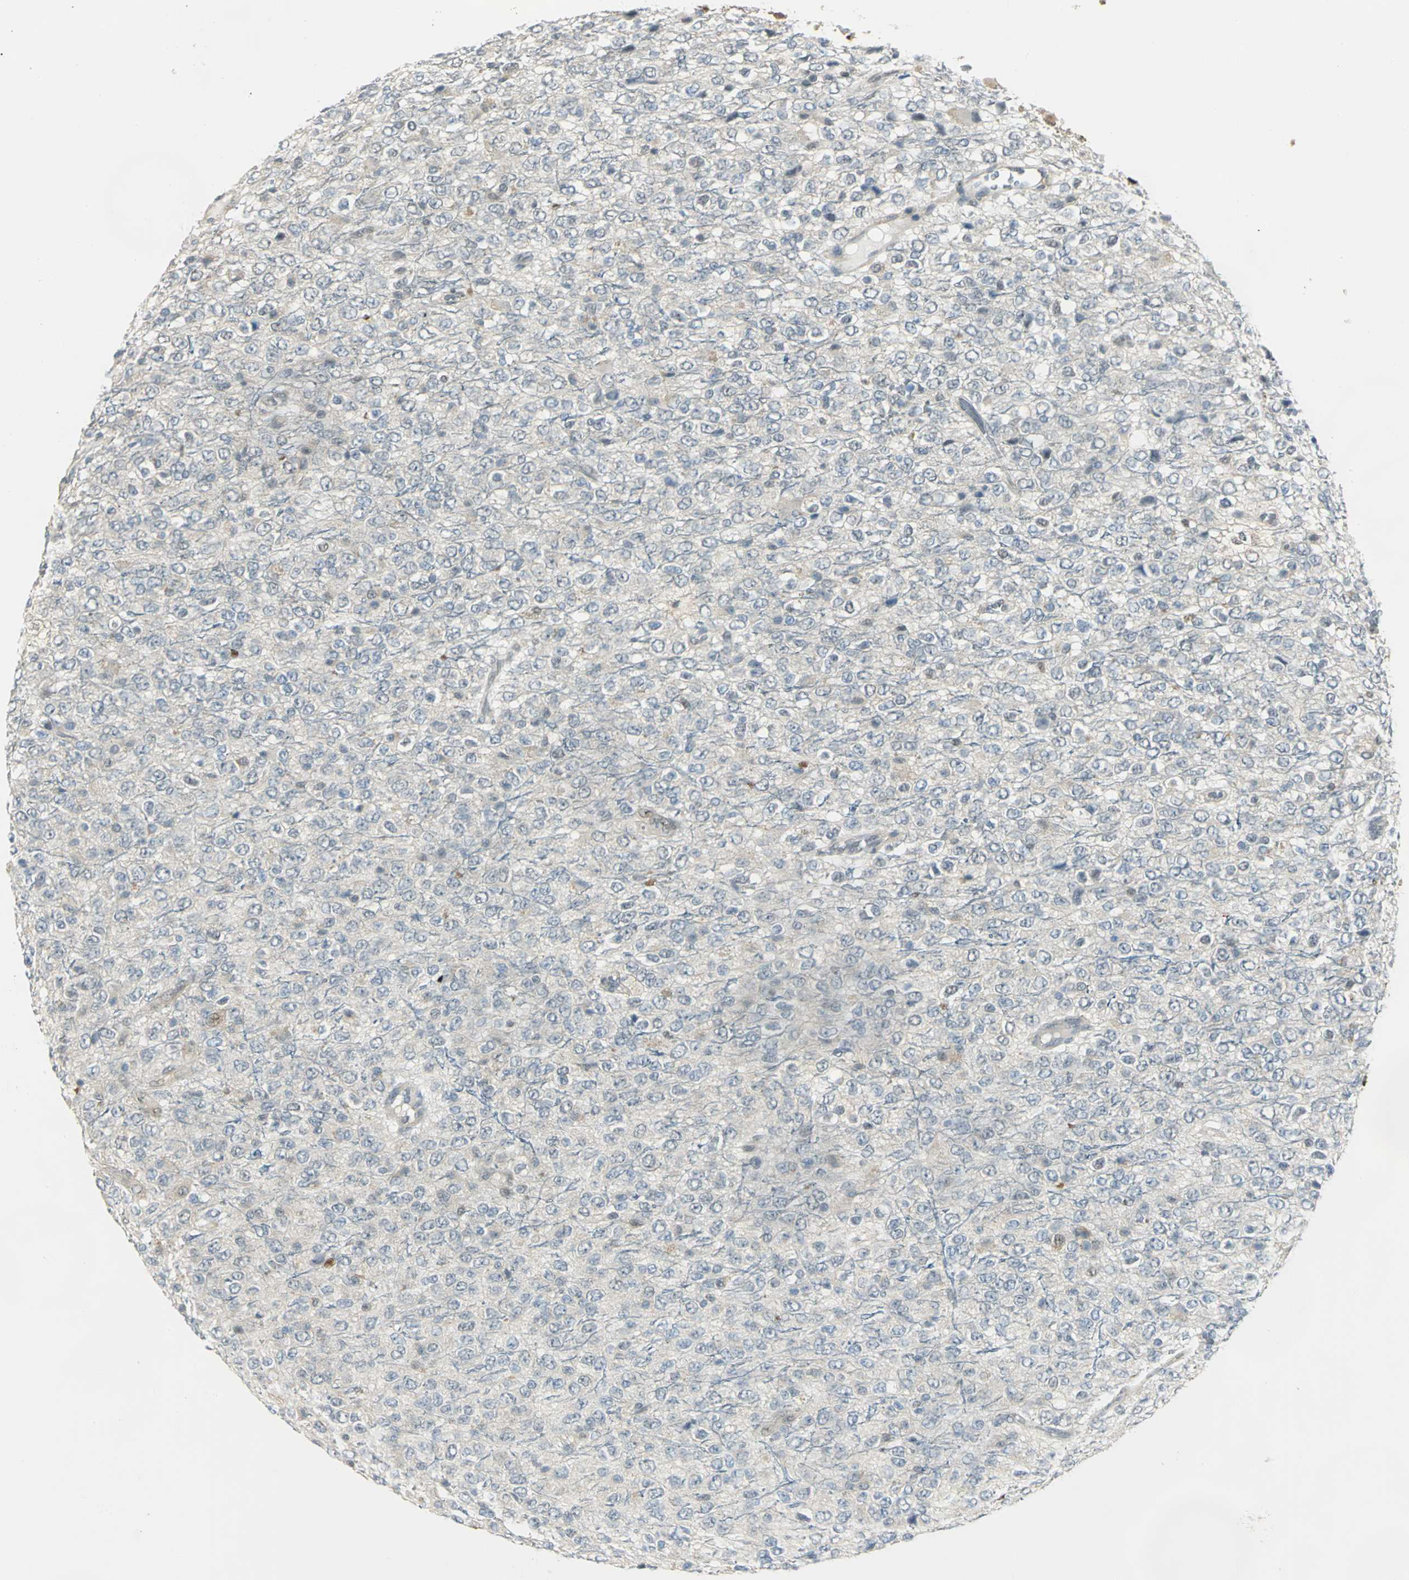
{"staining": {"intensity": "negative", "quantity": "none", "location": "none"}, "tissue": "glioma", "cell_type": "Tumor cells", "image_type": "cancer", "snomed": [{"axis": "morphology", "description": "Glioma, malignant, High grade"}, {"axis": "topography", "description": "pancreas cauda"}], "caption": "Immunohistochemistry micrograph of glioma stained for a protein (brown), which displays no positivity in tumor cells. (IHC, brightfield microscopy, high magnification).", "gene": "DDX5", "patient": {"sex": "male", "age": 60}}